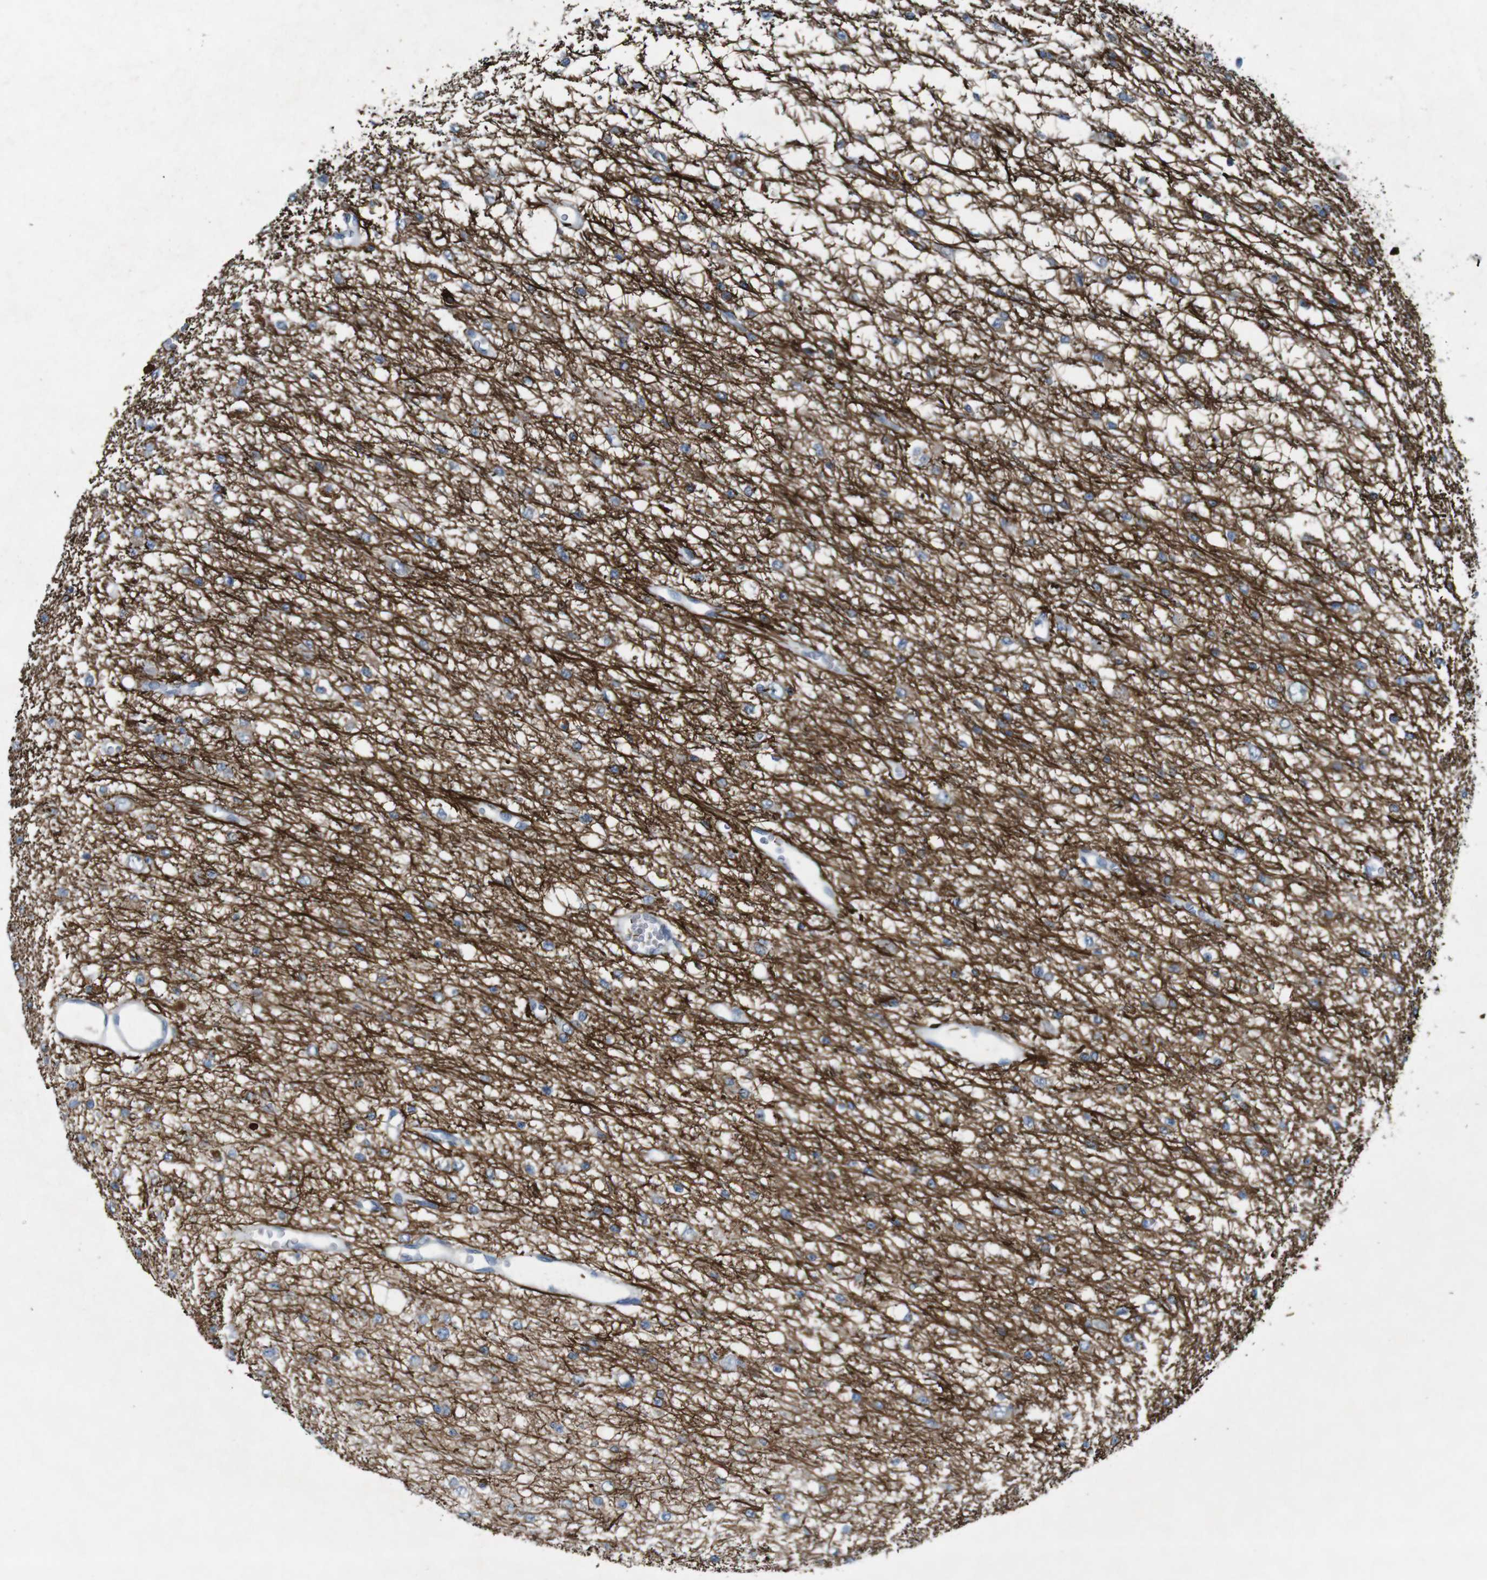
{"staining": {"intensity": "negative", "quantity": "none", "location": "none"}, "tissue": "glioma", "cell_type": "Tumor cells", "image_type": "cancer", "snomed": [{"axis": "morphology", "description": "Glioma, malignant, Low grade"}, {"axis": "topography", "description": "Brain"}], "caption": "IHC image of neoplastic tissue: human glioma stained with DAB exhibits no significant protein staining in tumor cells. (DAB (3,3'-diaminobenzidine) immunohistochemistry, high magnification).", "gene": "MOGAT3", "patient": {"sex": "male", "age": 38}}